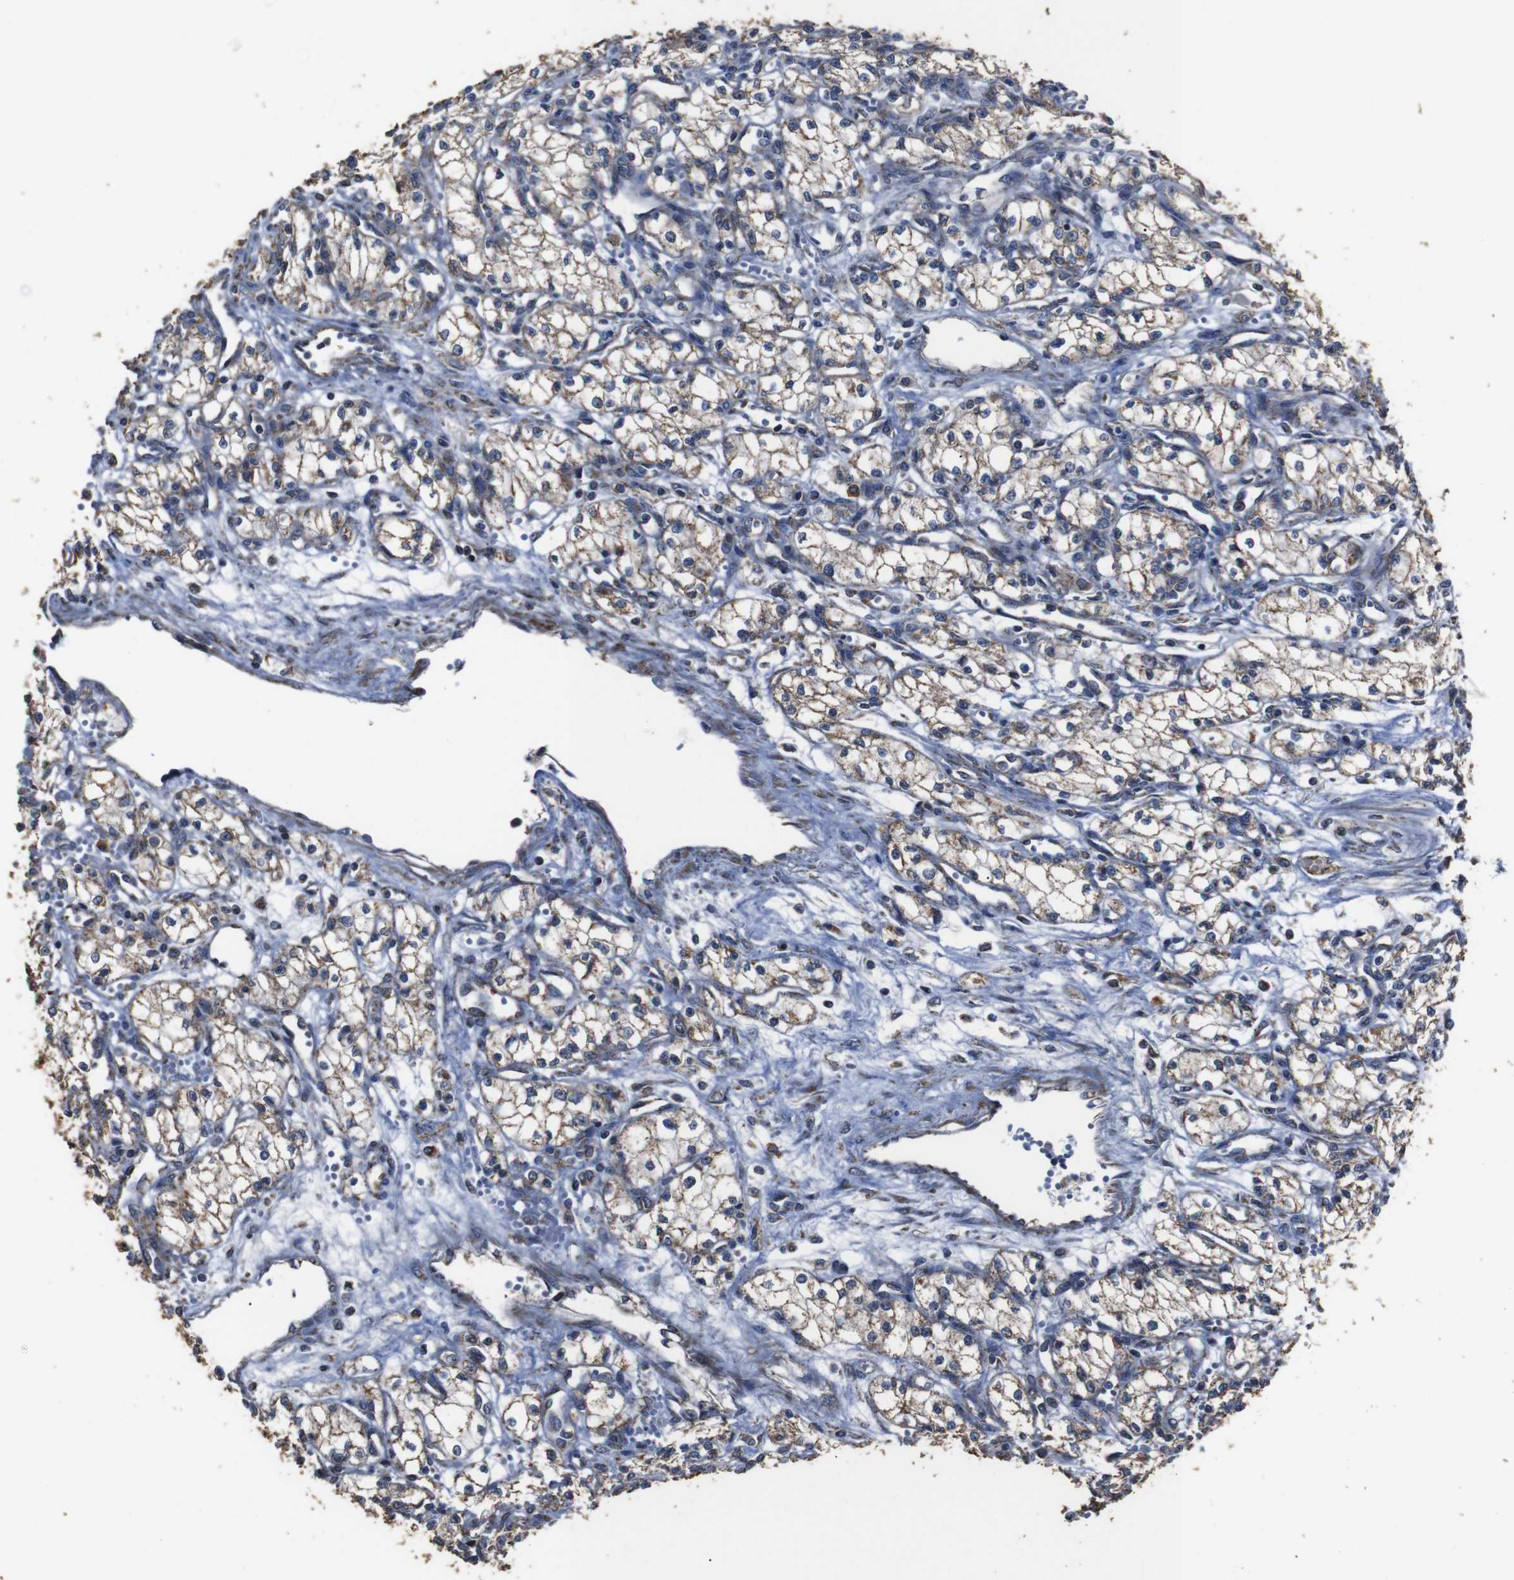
{"staining": {"intensity": "moderate", "quantity": ">75%", "location": "cytoplasmic/membranous"}, "tissue": "renal cancer", "cell_type": "Tumor cells", "image_type": "cancer", "snomed": [{"axis": "morphology", "description": "Normal tissue, NOS"}, {"axis": "morphology", "description": "Adenocarcinoma, NOS"}, {"axis": "topography", "description": "Kidney"}], "caption": "Tumor cells display medium levels of moderate cytoplasmic/membranous expression in about >75% of cells in adenocarcinoma (renal).", "gene": "SNN", "patient": {"sex": "male", "age": 59}}